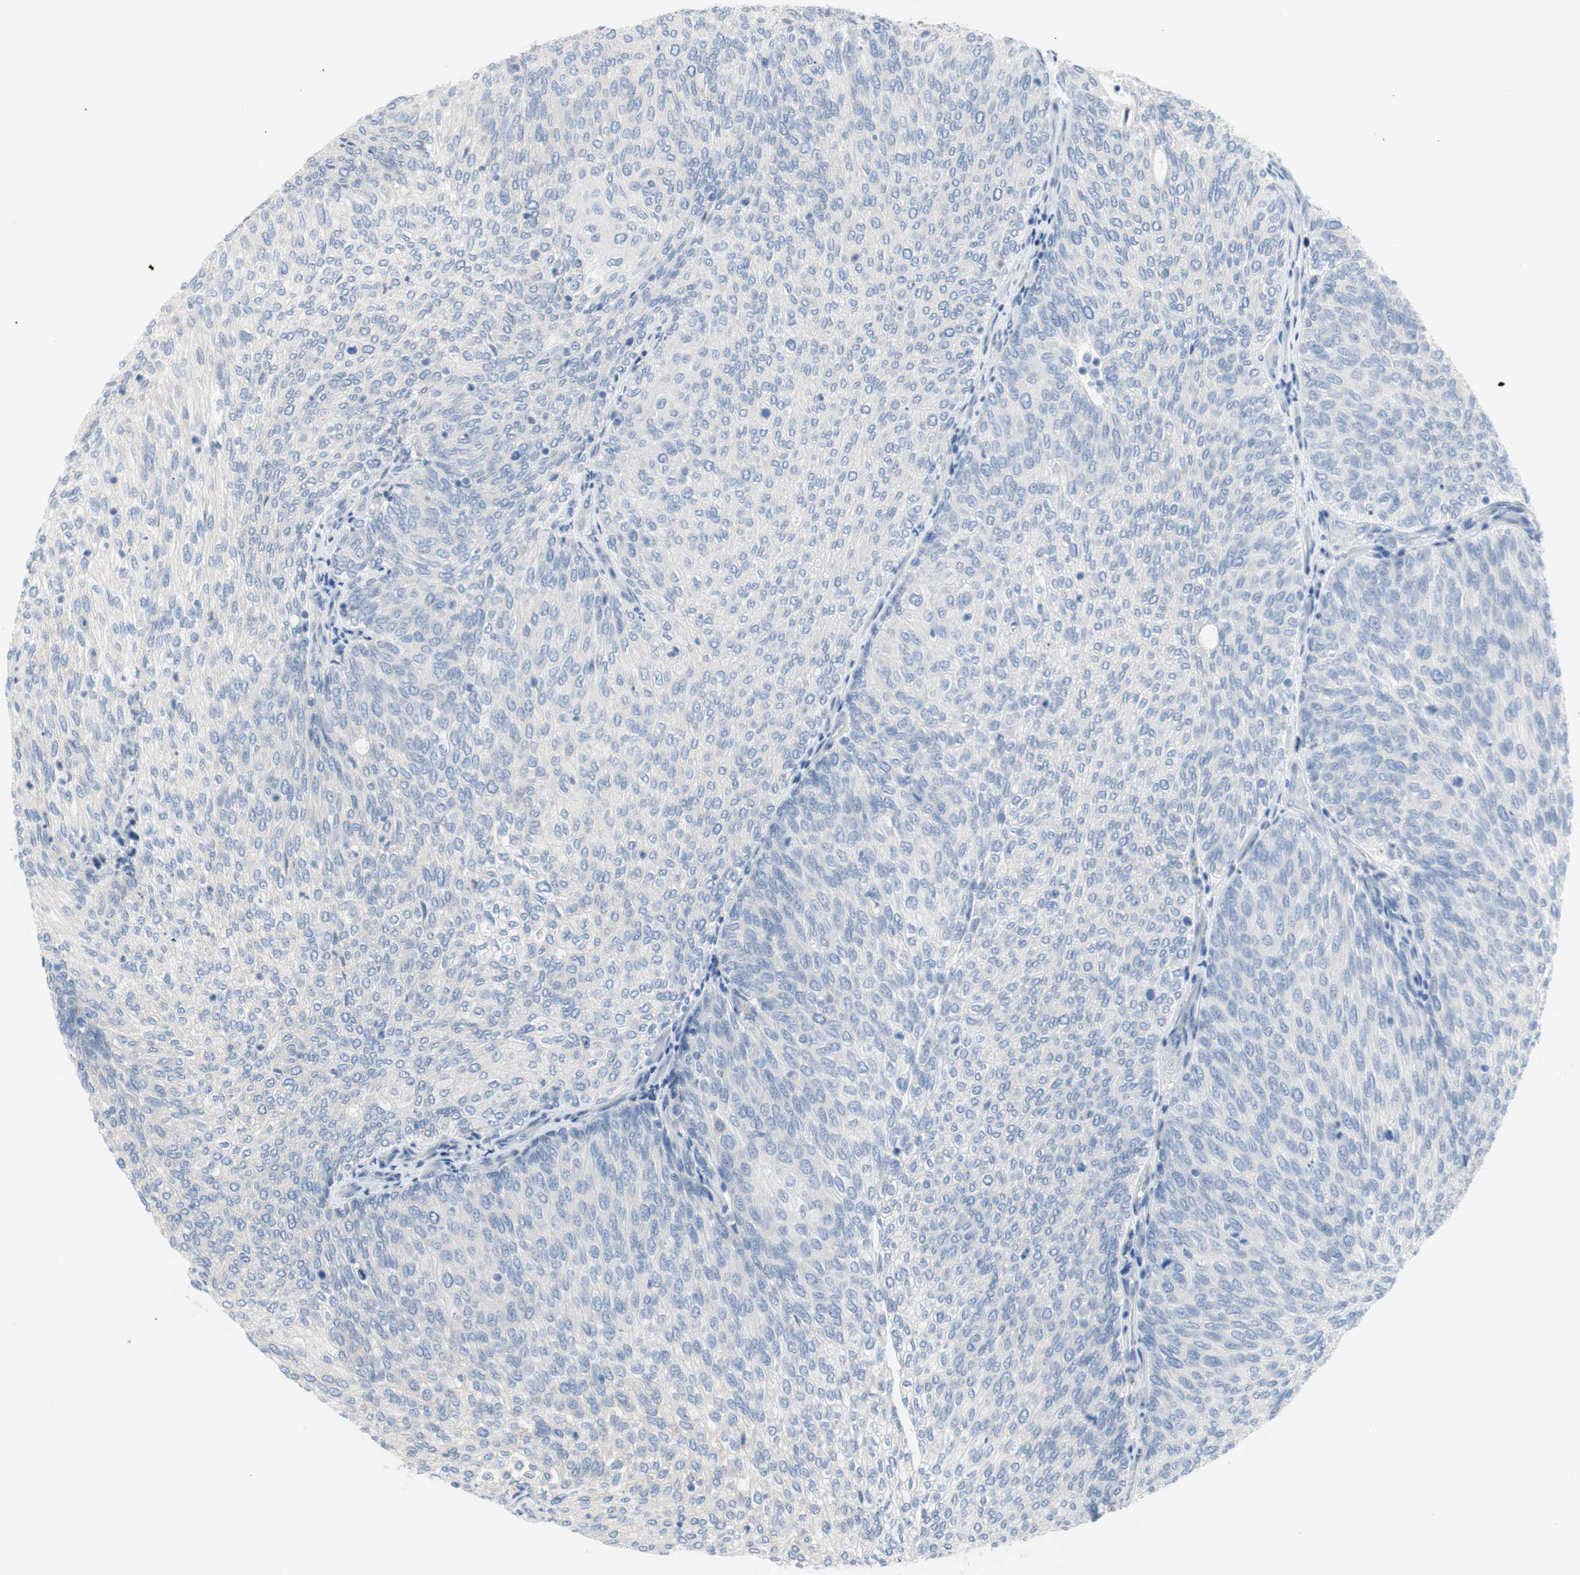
{"staining": {"intensity": "negative", "quantity": "none", "location": "none"}, "tissue": "urothelial cancer", "cell_type": "Tumor cells", "image_type": "cancer", "snomed": [{"axis": "morphology", "description": "Urothelial carcinoma, Low grade"}, {"axis": "topography", "description": "Urinary bladder"}], "caption": "This is an immunohistochemistry (IHC) image of human urothelial cancer. There is no staining in tumor cells.", "gene": "KANSL1", "patient": {"sex": "female", "age": 79}}